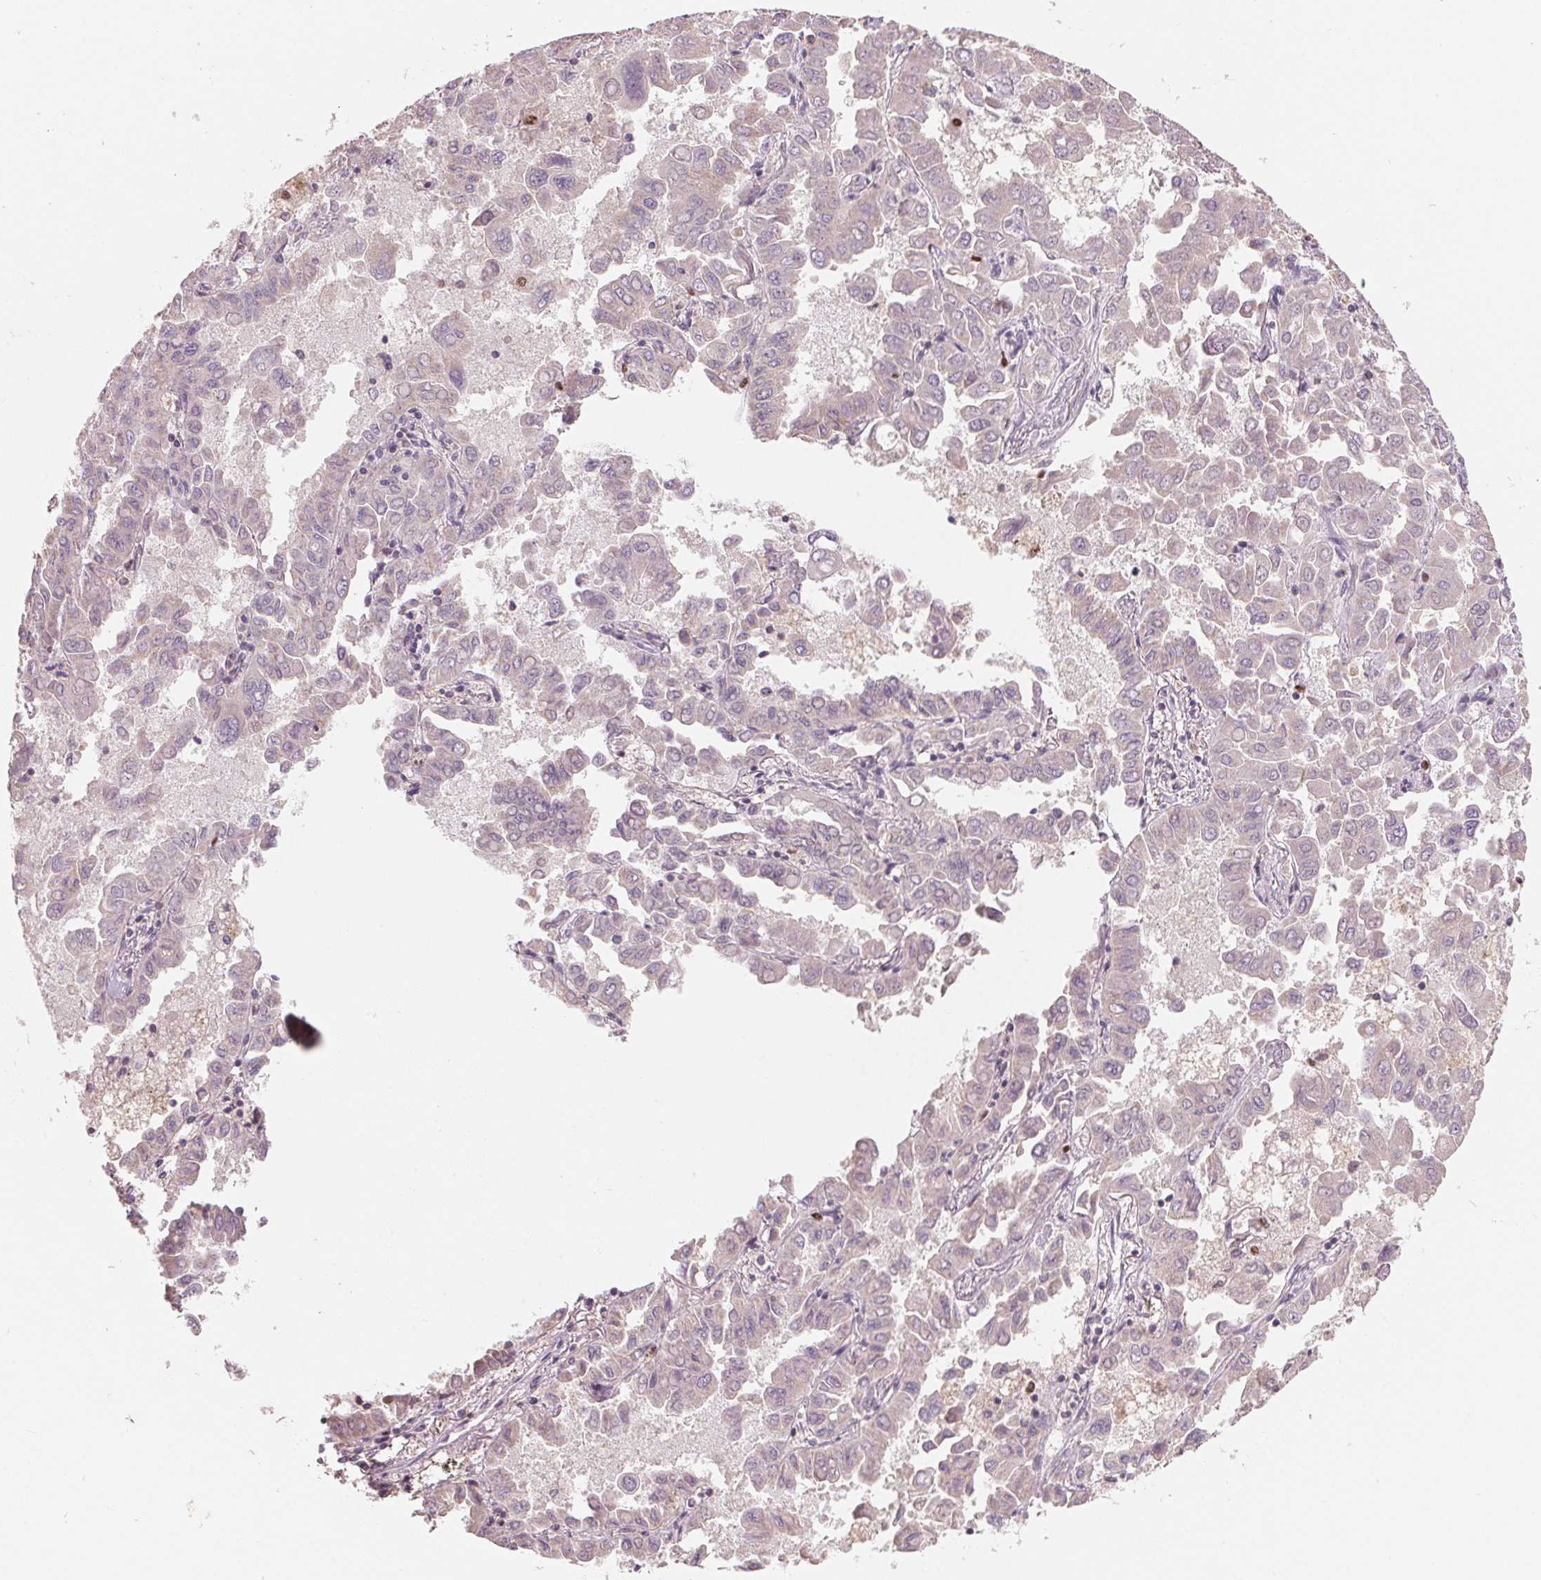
{"staining": {"intensity": "negative", "quantity": "none", "location": "none"}, "tissue": "lung cancer", "cell_type": "Tumor cells", "image_type": "cancer", "snomed": [{"axis": "morphology", "description": "Adenocarcinoma, NOS"}, {"axis": "topography", "description": "Lung"}], "caption": "This micrograph is of lung cancer (adenocarcinoma) stained with IHC to label a protein in brown with the nuclei are counter-stained blue. There is no positivity in tumor cells.", "gene": "AQP8", "patient": {"sex": "male", "age": 64}}